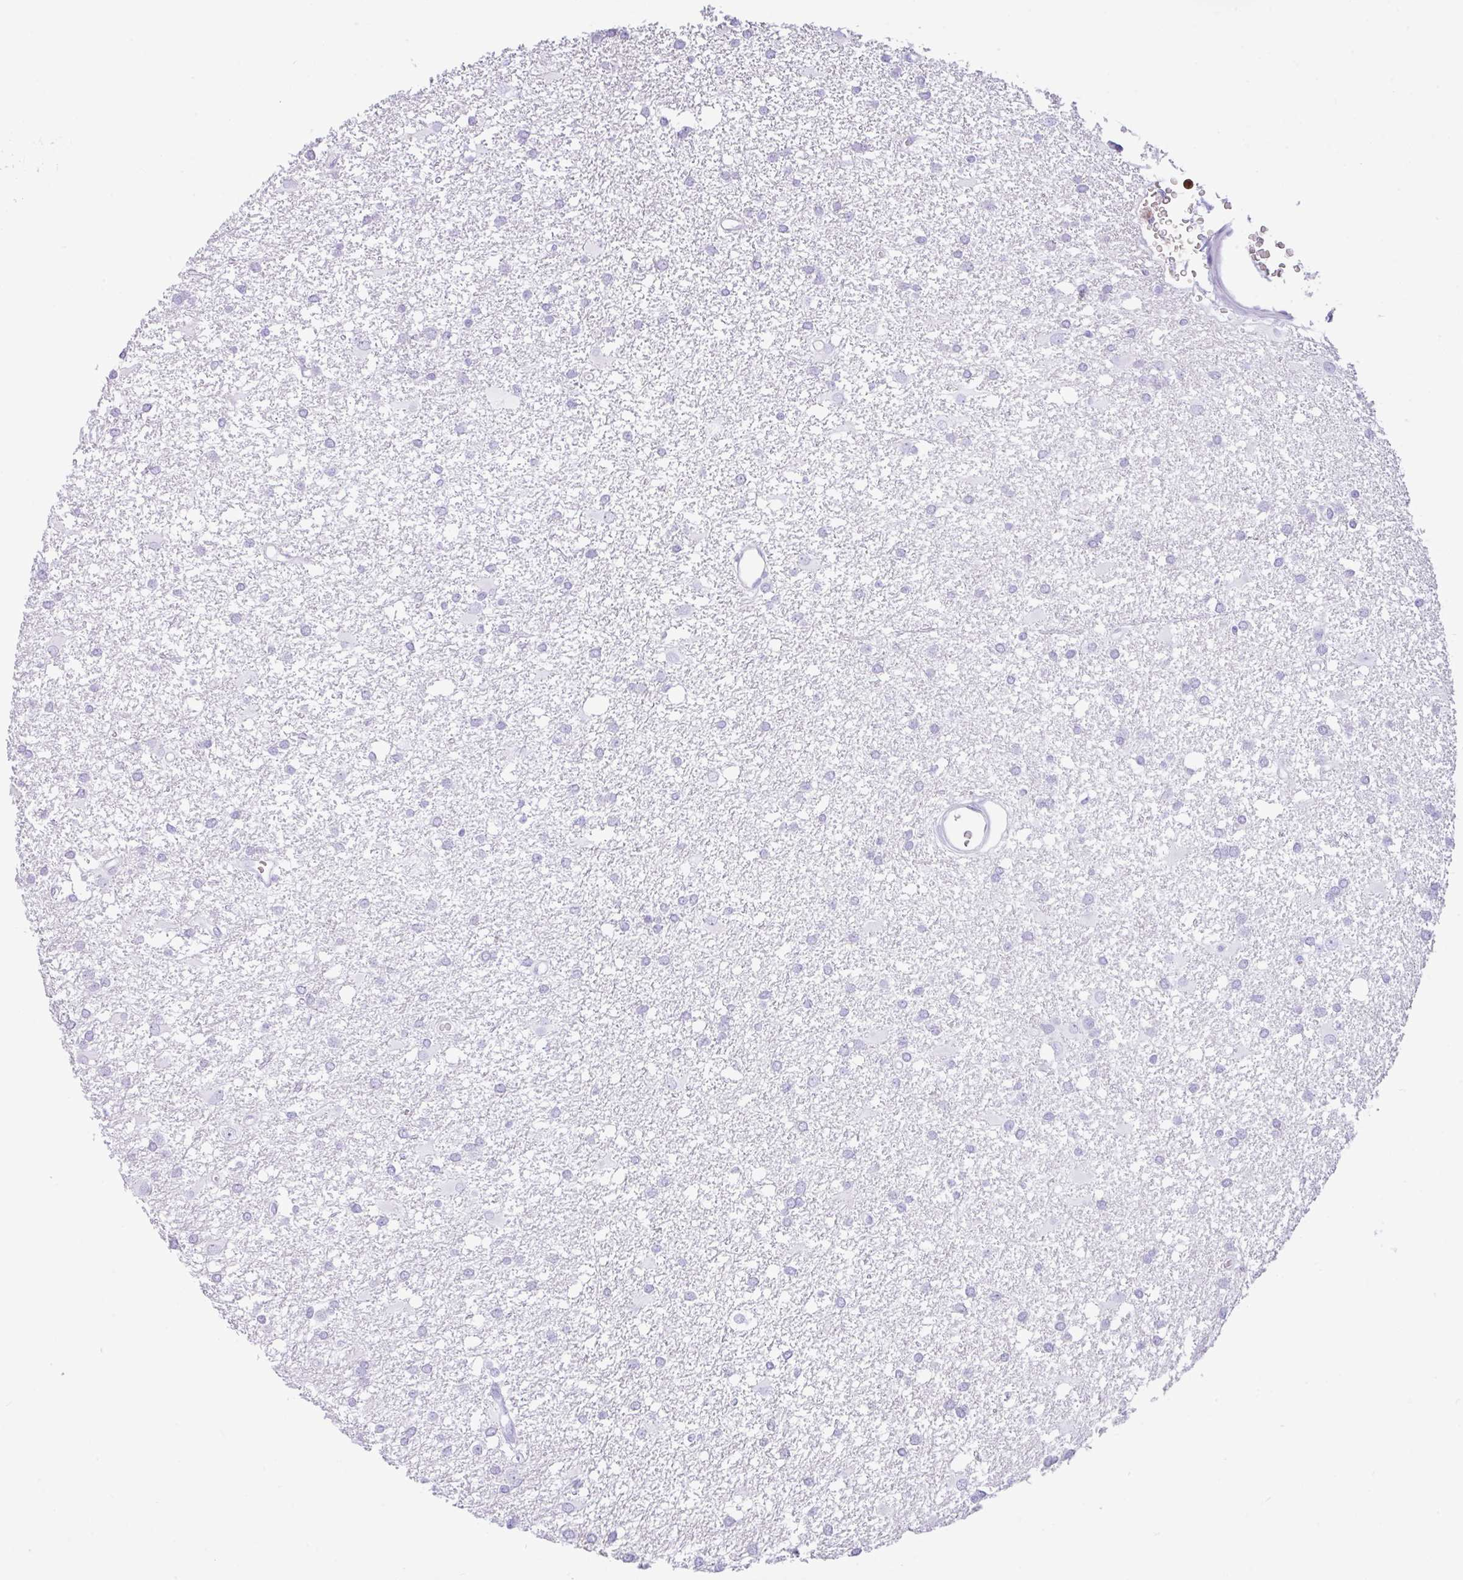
{"staining": {"intensity": "negative", "quantity": "none", "location": "none"}, "tissue": "glioma", "cell_type": "Tumor cells", "image_type": "cancer", "snomed": [{"axis": "morphology", "description": "Glioma, malignant, High grade"}, {"axis": "topography", "description": "Brain"}], "caption": "Immunohistochemistry (IHC) histopathology image of neoplastic tissue: human high-grade glioma (malignant) stained with DAB (3,3'-diaminobenzidine) reveals no significant protein positivity in tumor cells.", "gene": "NCF1", "patient": {"sex": "male", "age": 48}}